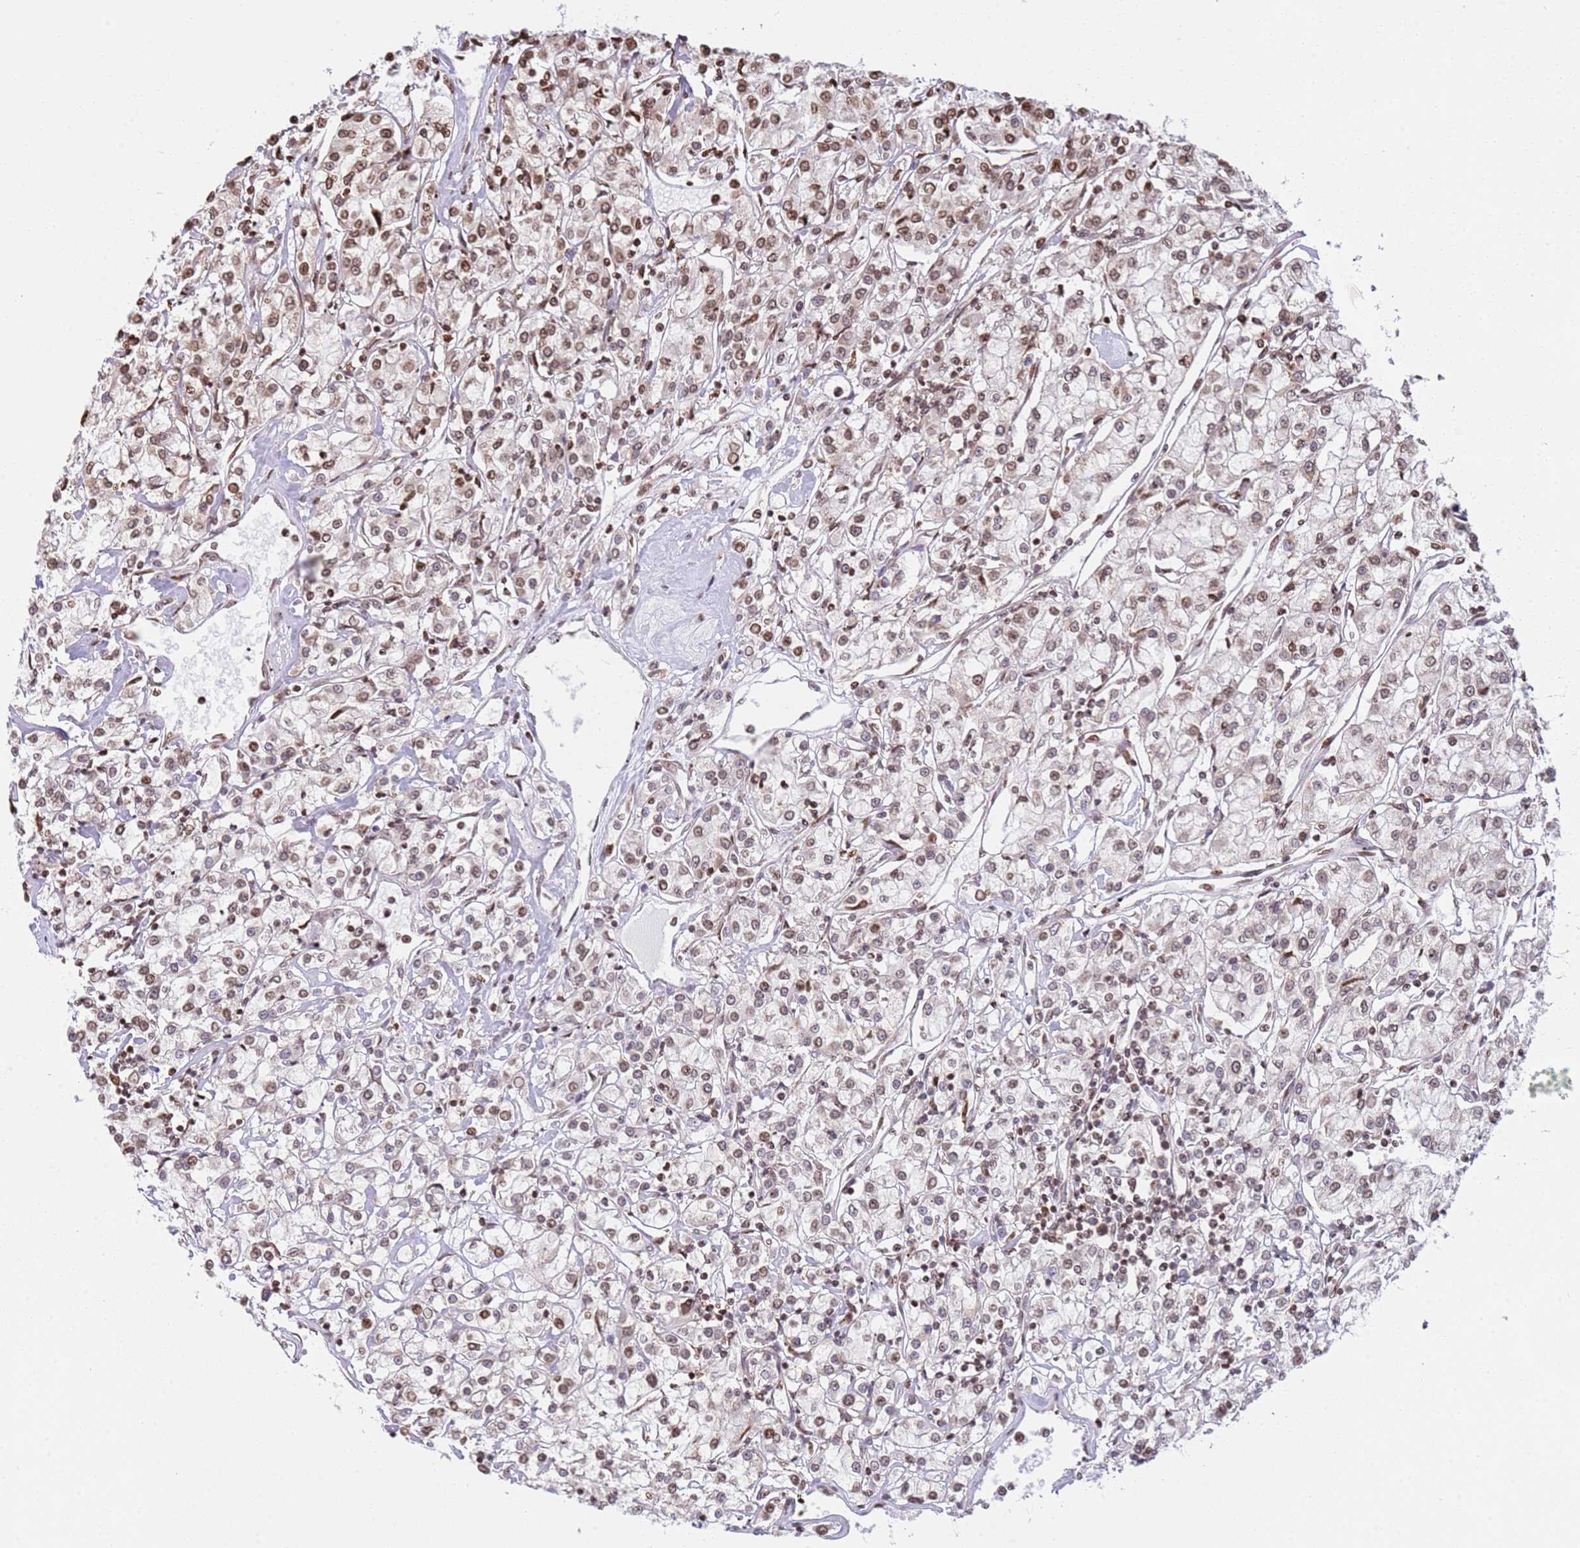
{"staining": {"intensity": "moderate", "quantity": ">75%", "location": "cytoplasmic/membranous,nuclear"}, "tissue": "renal cancer", "cell_type": "Tumor cells", "image_type": "cancer", "snomed": [{"axis": "morphology", "description": "Adenocarcinoma, NOS"}, {"axis": "topography", "description": "Kidney"}], "caption": "Human renal adenocarcinoma stained with a protein marker exhibits moderate staining in tumor cells.", "gene": "SCAF1", "patient": {"sex": "female", "age": 59}}